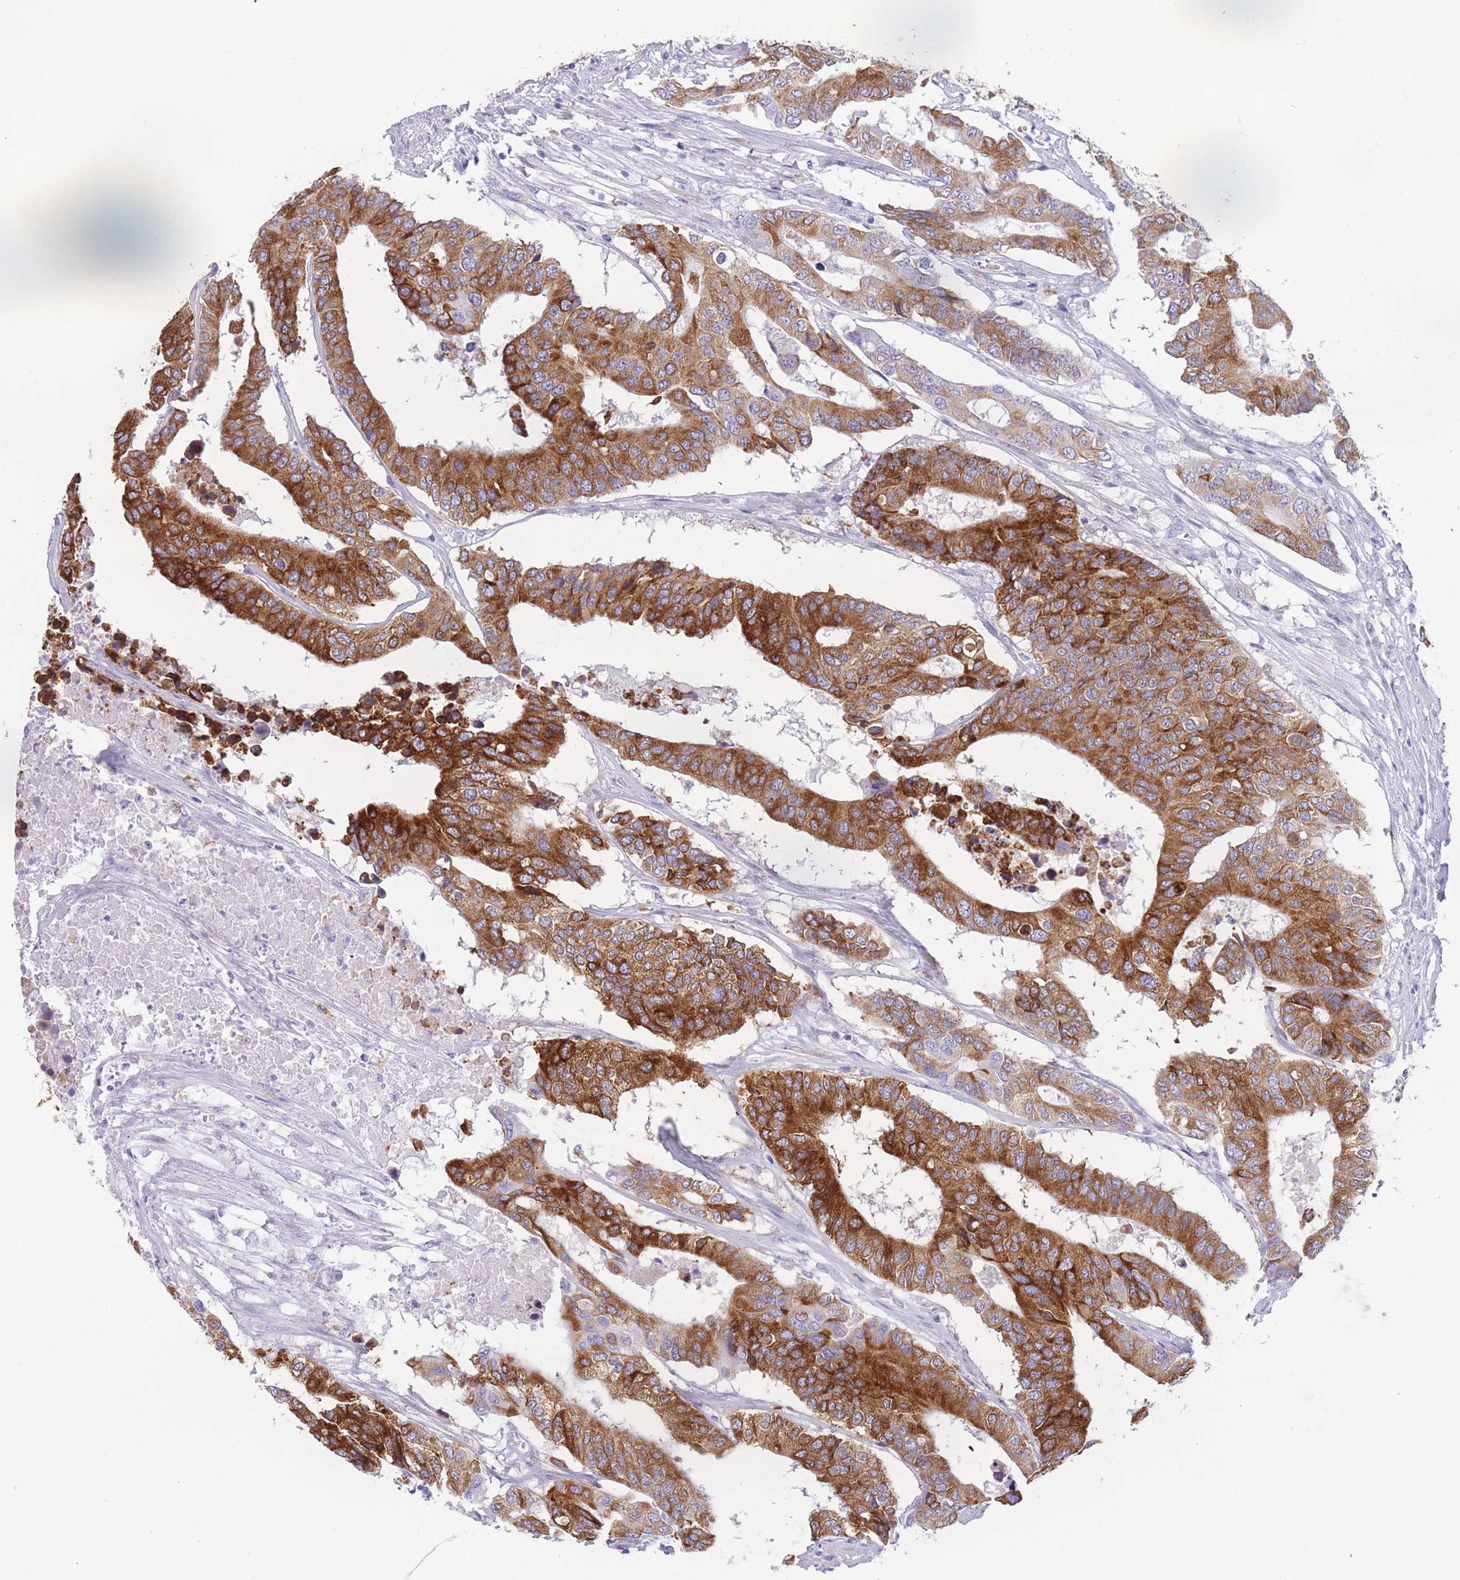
{"staining": {"intensity": "strong", "quantity": ">75%", "location": "cytoplasmic/membranous"}, "tissue": "colorectal cancer", "cell_type": "Tumor cells", "image_type": "cancer", "snomed": [{"axis": "morphology", "description": "Adenocarcinoma, NOS"}, {"axis": "topography", "description": "Colon"}], "caption": "Protein expression analysis of human colorectal adenocarcinoma reveals strong cytoplasmic/membranous staining in approximately >75% of tumor cells.", "gene": "ZNF627", "patient": {"sex": "male", "age": 77}}